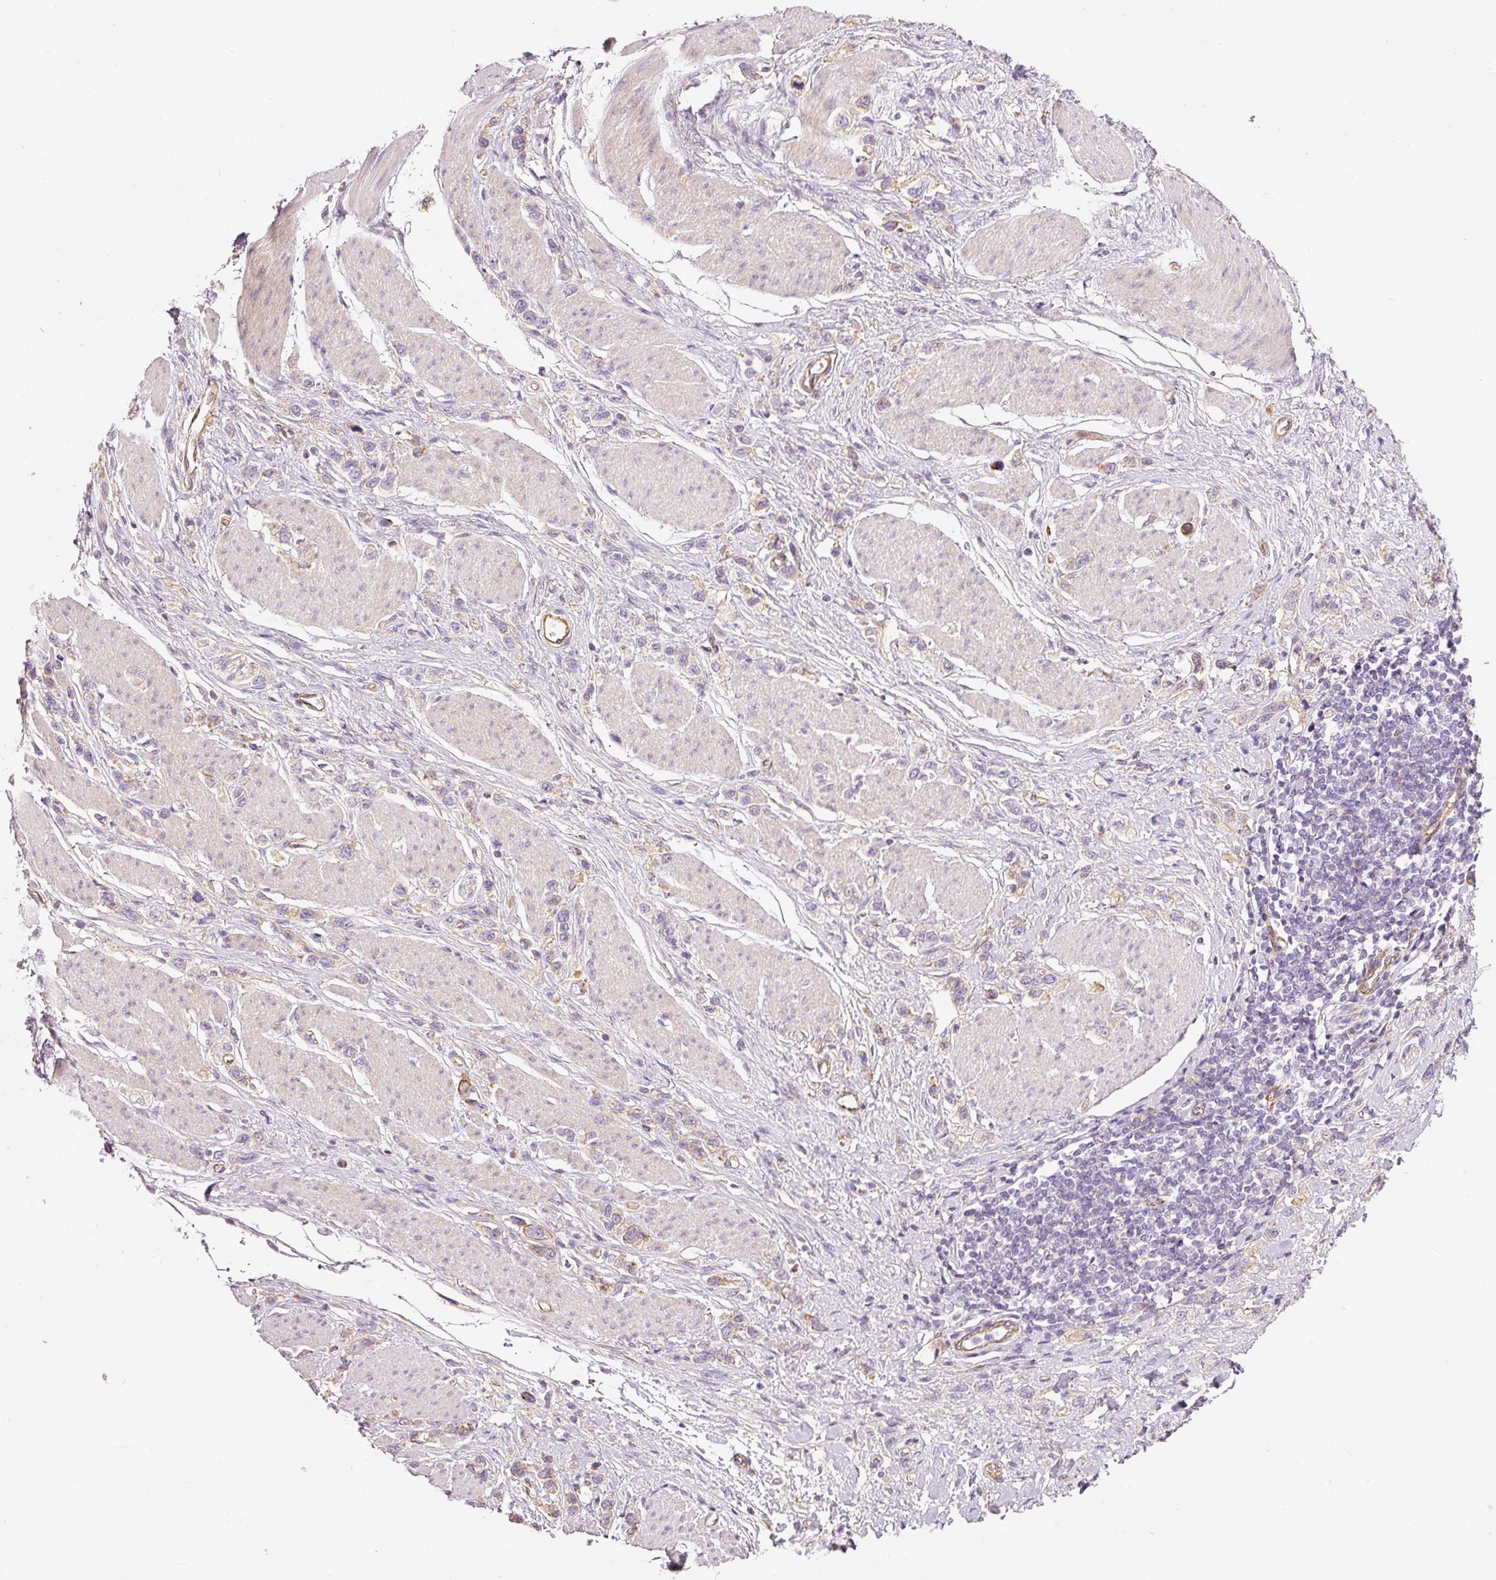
{"staining": {"intensity": "weak", "quantity": ">75%", "location": "cytoplasmic/membranous"}, "tissue": "stomach cancer", "cell_type": "Tumor cells", "image_type": "cancer", "snomed": [{"axis": "morphology", "description": "Adenocarcinoma, NOS"}, {"axis": "topography", "description": "Stomach"}], "caption": "A histopathology image of human stomach cancer stained for a protein exhibits weak cytoplasmic/membranous brown staining in tumor cells. The staining was performed using DAB to visualize the protein expression in brown, while the nuclei were stained in blue with hematoxylin (Magnification: 20x).", "gene": "OSR2", "patient": {"sex": "female", "age": 65}}